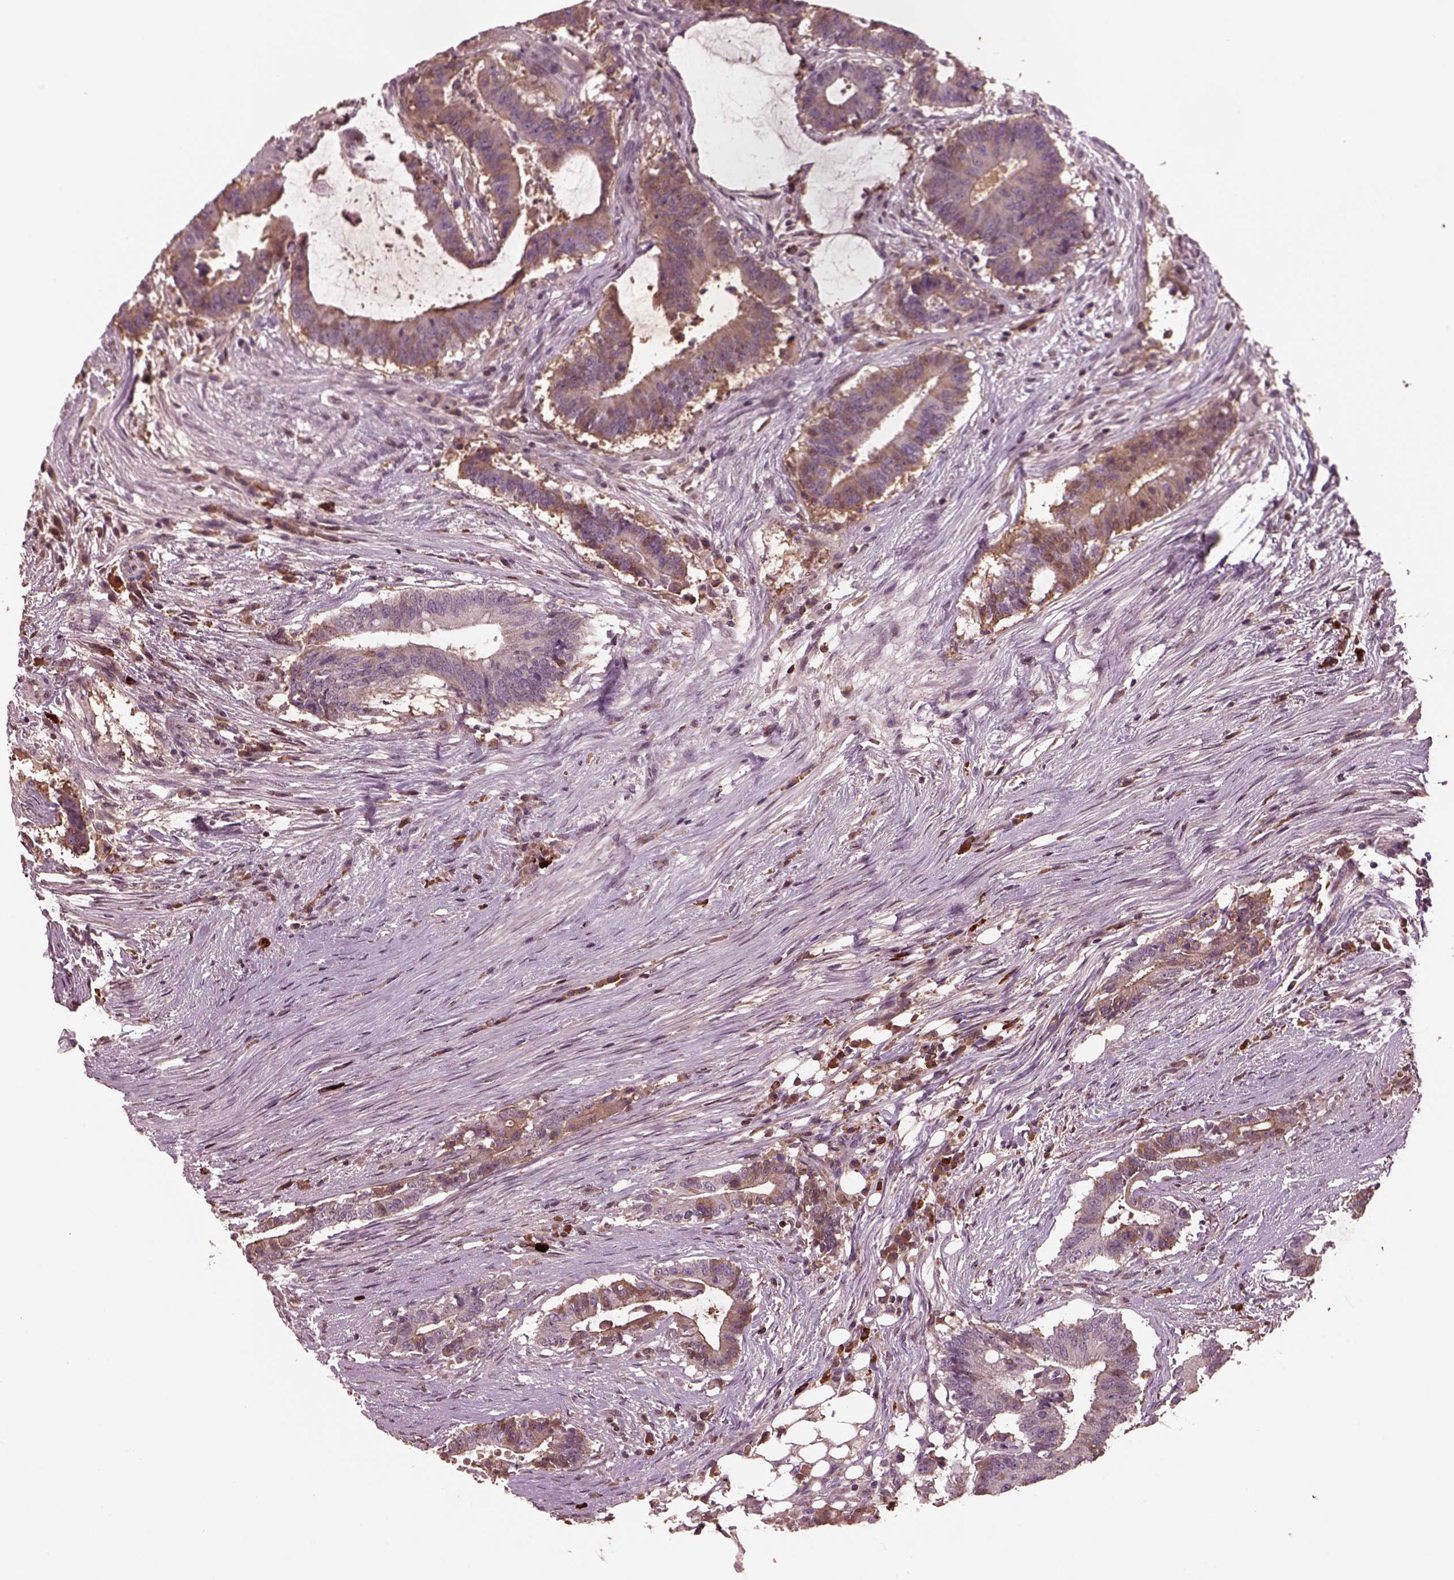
{"staining": {"intensity": "moderate", "quantity": ">75%", "location": "cytoplasmic/membranous"}, "tissue": "colorectal cancer", "cell_type": "Tumor cells", "image_type": "cancer", "snomed": [{"axis": "morphology", "description": "Adenocarcinoma, NOS"}, {"axis": "topography", "description": "Colon"}], "caption": "Protein analysis of colorectal cancer tissue reveals moderate cytoplasmic/membranous positivity in about >75% of tumor cells.", "gene": "PTX4", "patient": {"sex": "female", "age": 43}}